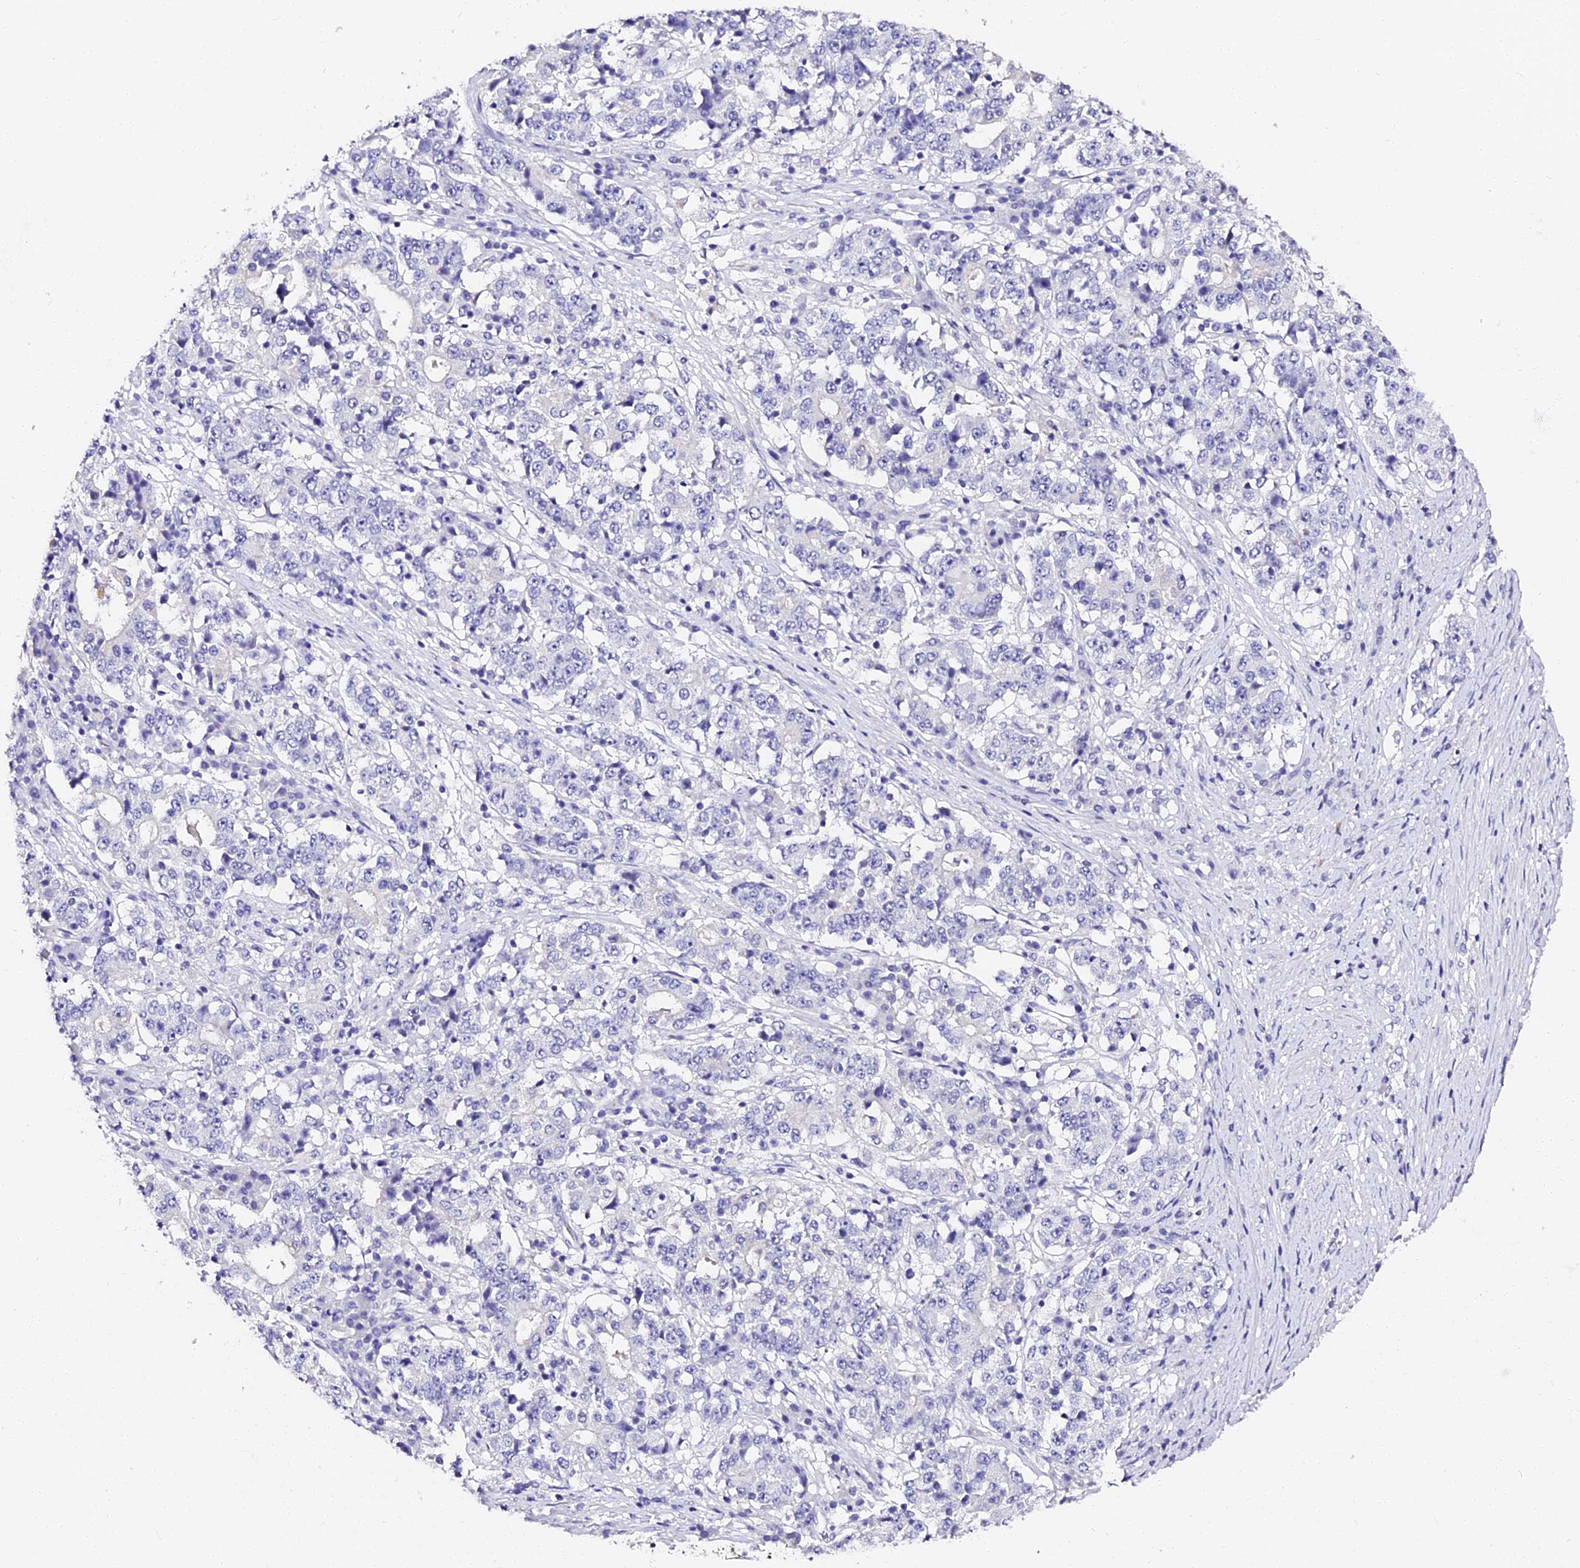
{"staining": {"intensity": "negative", "quantity": "none", "location": "none"}, "tissue": "stomach cancer", "cell_type": "Tumor cells", "image_type": "cancer", "snomed": [{"axis": "morphology", "description": "Adenocarcinoma, NOS"}, {"axis": "topography", "description": "Stomach"}], "caption": "IHC image of neoplastic tissue: stomach cancer stained with DAB shows no significant protein positivity in tumor cells.", "gene": "VPS33B", "patient": {"sex": "male", "age": 59}}